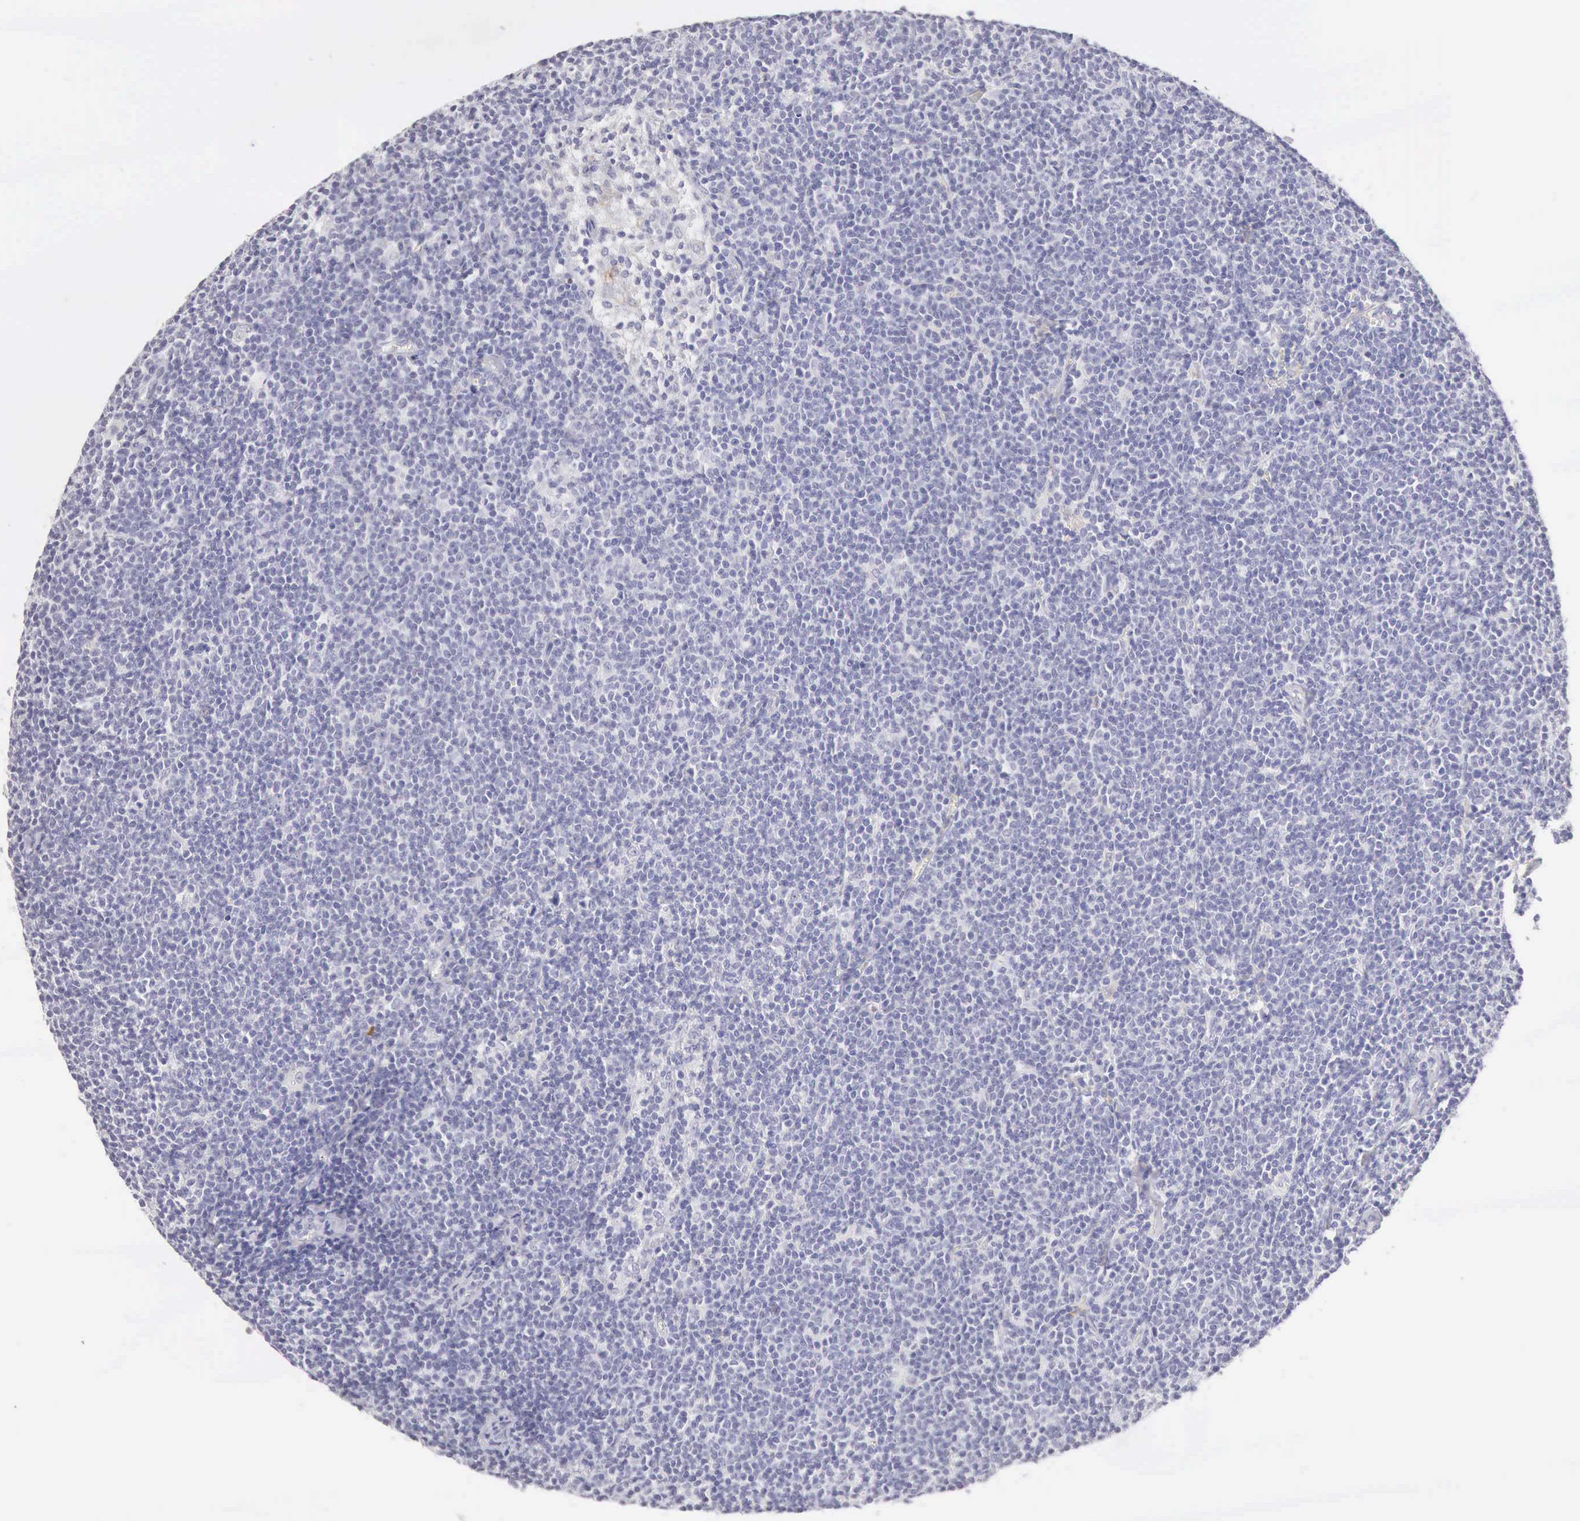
{"staining": {"intensity": "negative", "quantity": "none", "location": "none"}, "tissue": "lymphoma", "cell_type": "Tumor cells", "image_type": "cancer", "snomed": [{"axis": "morphology", "description": "Malignant lymphoma, non-Hodgkin's type, Low grade"}, {"axis": "topography", "description": "Lymph node"}], "caption": "Malignant lymphoma, non-Hodgkin's type (low-grade) was stained to show a protein in brown. There is no significant expression in tumor cells.", "gene": "RNASE1", "patient": {"sex": "male", "age": 65}}